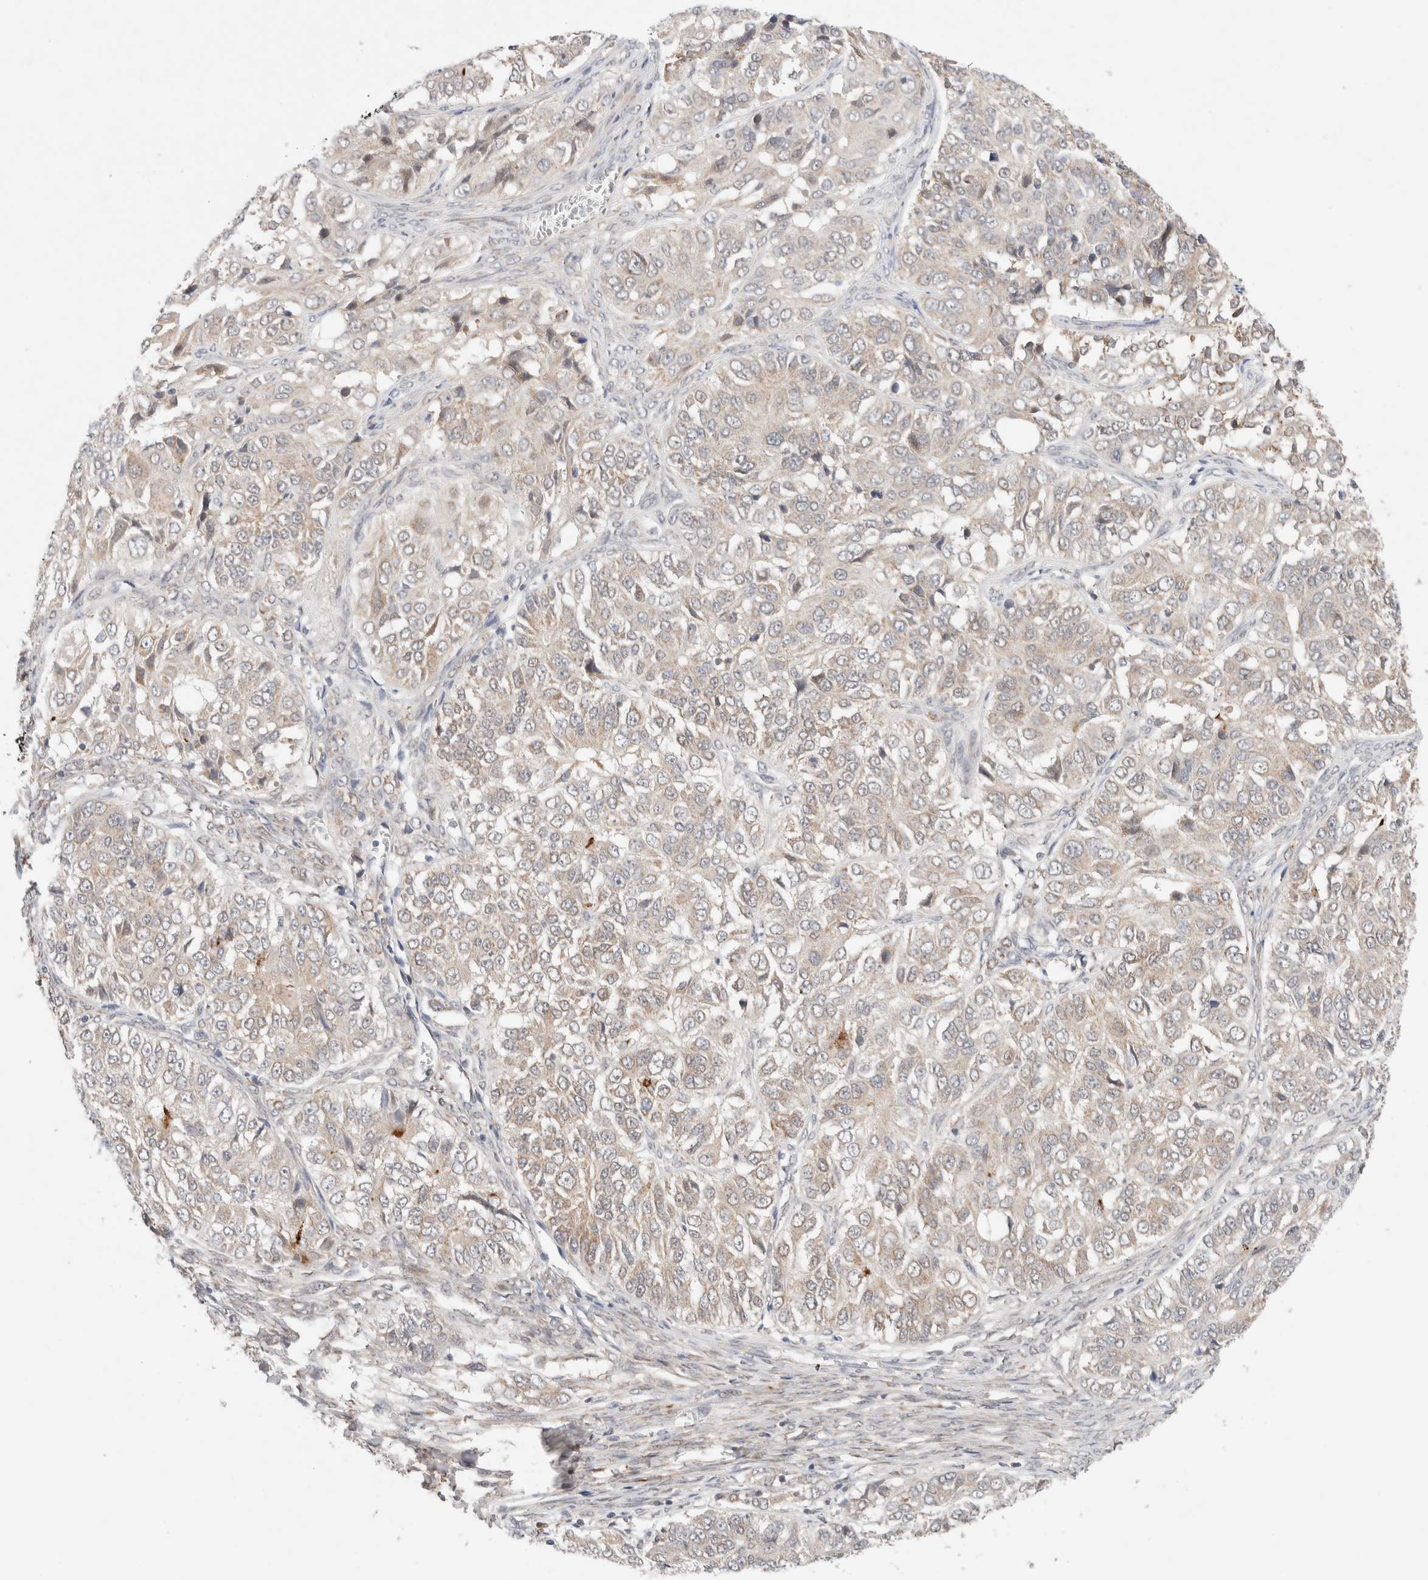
{"staining": {"intensity": "weak", "quantity": "<25%", "location": "cytoplasmic/membranous"}, "tissue": "ovarian cancer", "cell_type": "Tumor cells", "image_type": "cancer", "snomed": [{"axis": "morphology", "description": "Carcinoma, endometroid"}, {"axis": "topography", "description": "Ovary"}], "caption": "This is an immunohistochemistry histopathology image of human ovarian cancer. There is no expression in tumor cells.", "gene": "ERI3", "patient": {"sex": "female", "age": 51}}